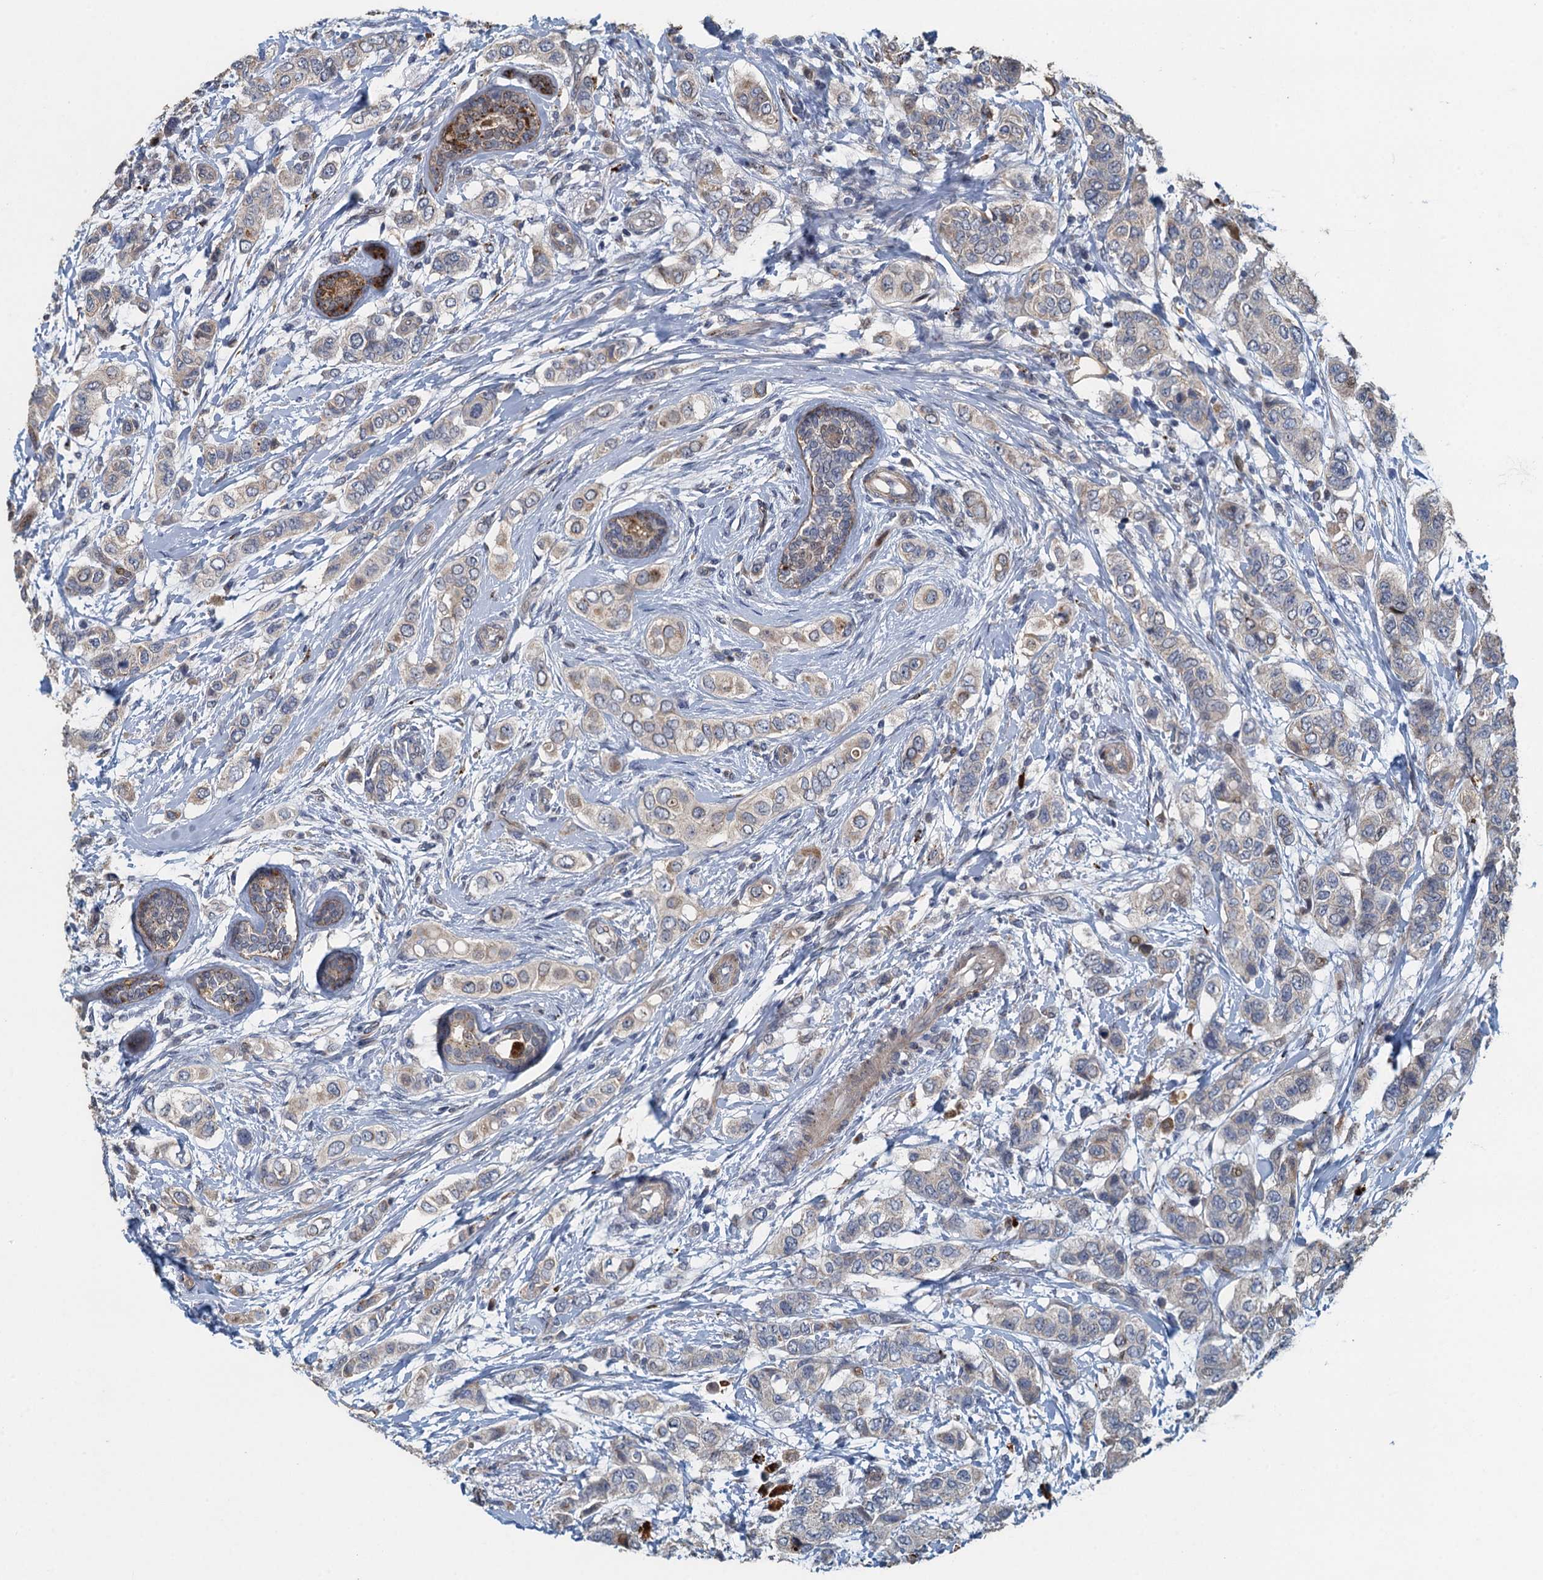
{"staining": {"intensity": "weak", "quantity": "<25%", "location": "cytoplasmic/membranous"}, "tissue": "breast cancer", "cell_type": "Tumor cells", "image_type": "cancer", "snomed": [{"axis": "morphology", "description": "Lobular carcinoma"}, {"axis": "topography", "description": "Breast"}], "caption": "DAB (3,3'-diaminobenzidine) immunohistochemical staining of lobular carcinoma (breast) exhibits no significant staining in tumor cells. The staining is performed using DAB (3,3'-diaminobenzidine) brown chromogen with nuclei counter-stained in using hematoxylin.", "gene": "AGRN", "patient": {"sex": "female", "age": 51}}